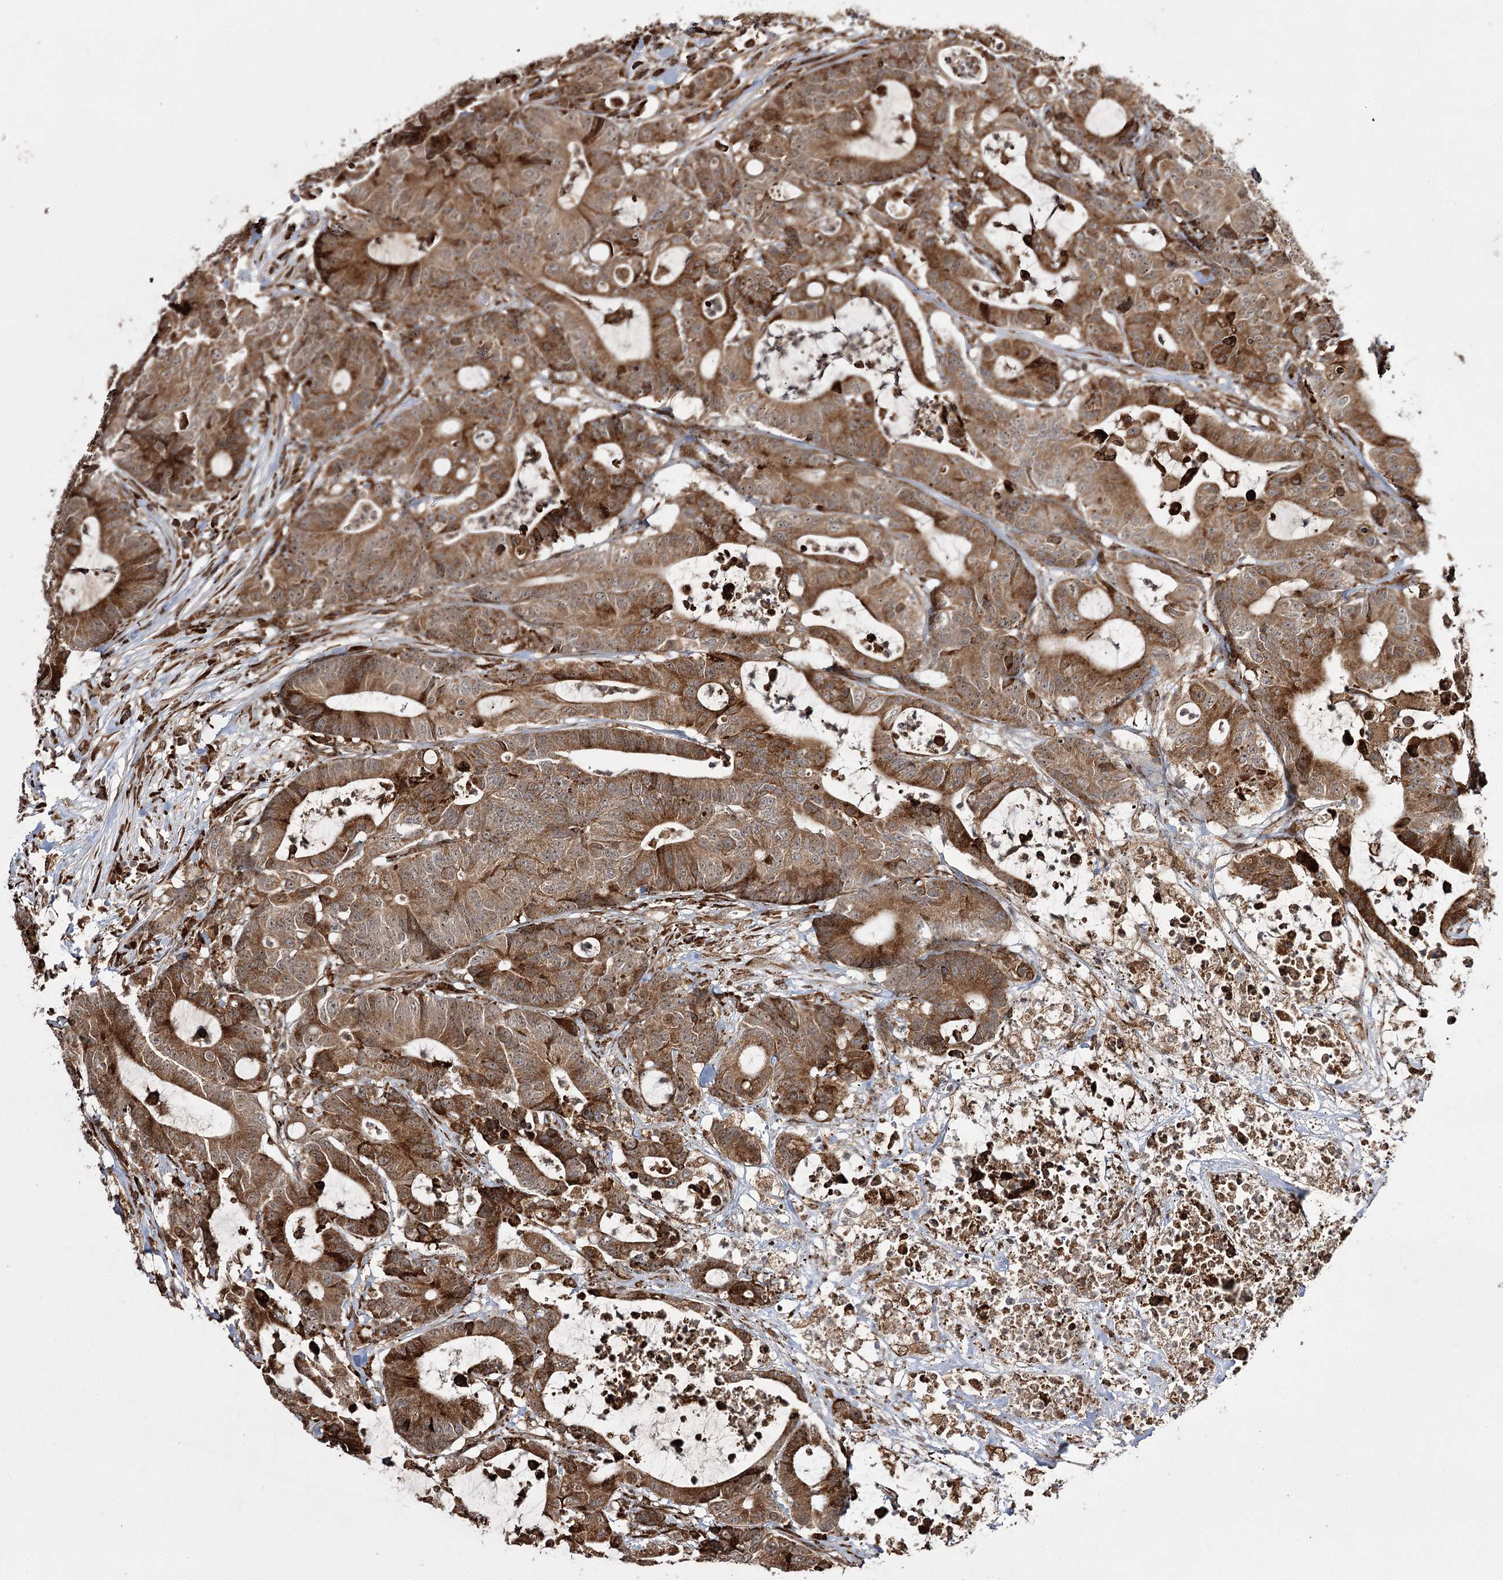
{"staining": {"intensity": "strong", "quantity": ">75%", "location": "cytoplasmic/membranous"}, "tissue": "colorectal cancer", "cell_type": "Tumor cells", "image_type": "cancer", "snomed": [{"axis": "morphology", "description": "Adenocarcinoma, NOS"}, {"axis": "topography", "description": "Colon"}], "caption": "Tumor cells reveal strong cytoplasmic/membranous positivity in approximately >75% of cells in colorectal cancer (adenocarcinoma).", "gene": "FANCL", "patient": {"sex": "female", "age": 84}}